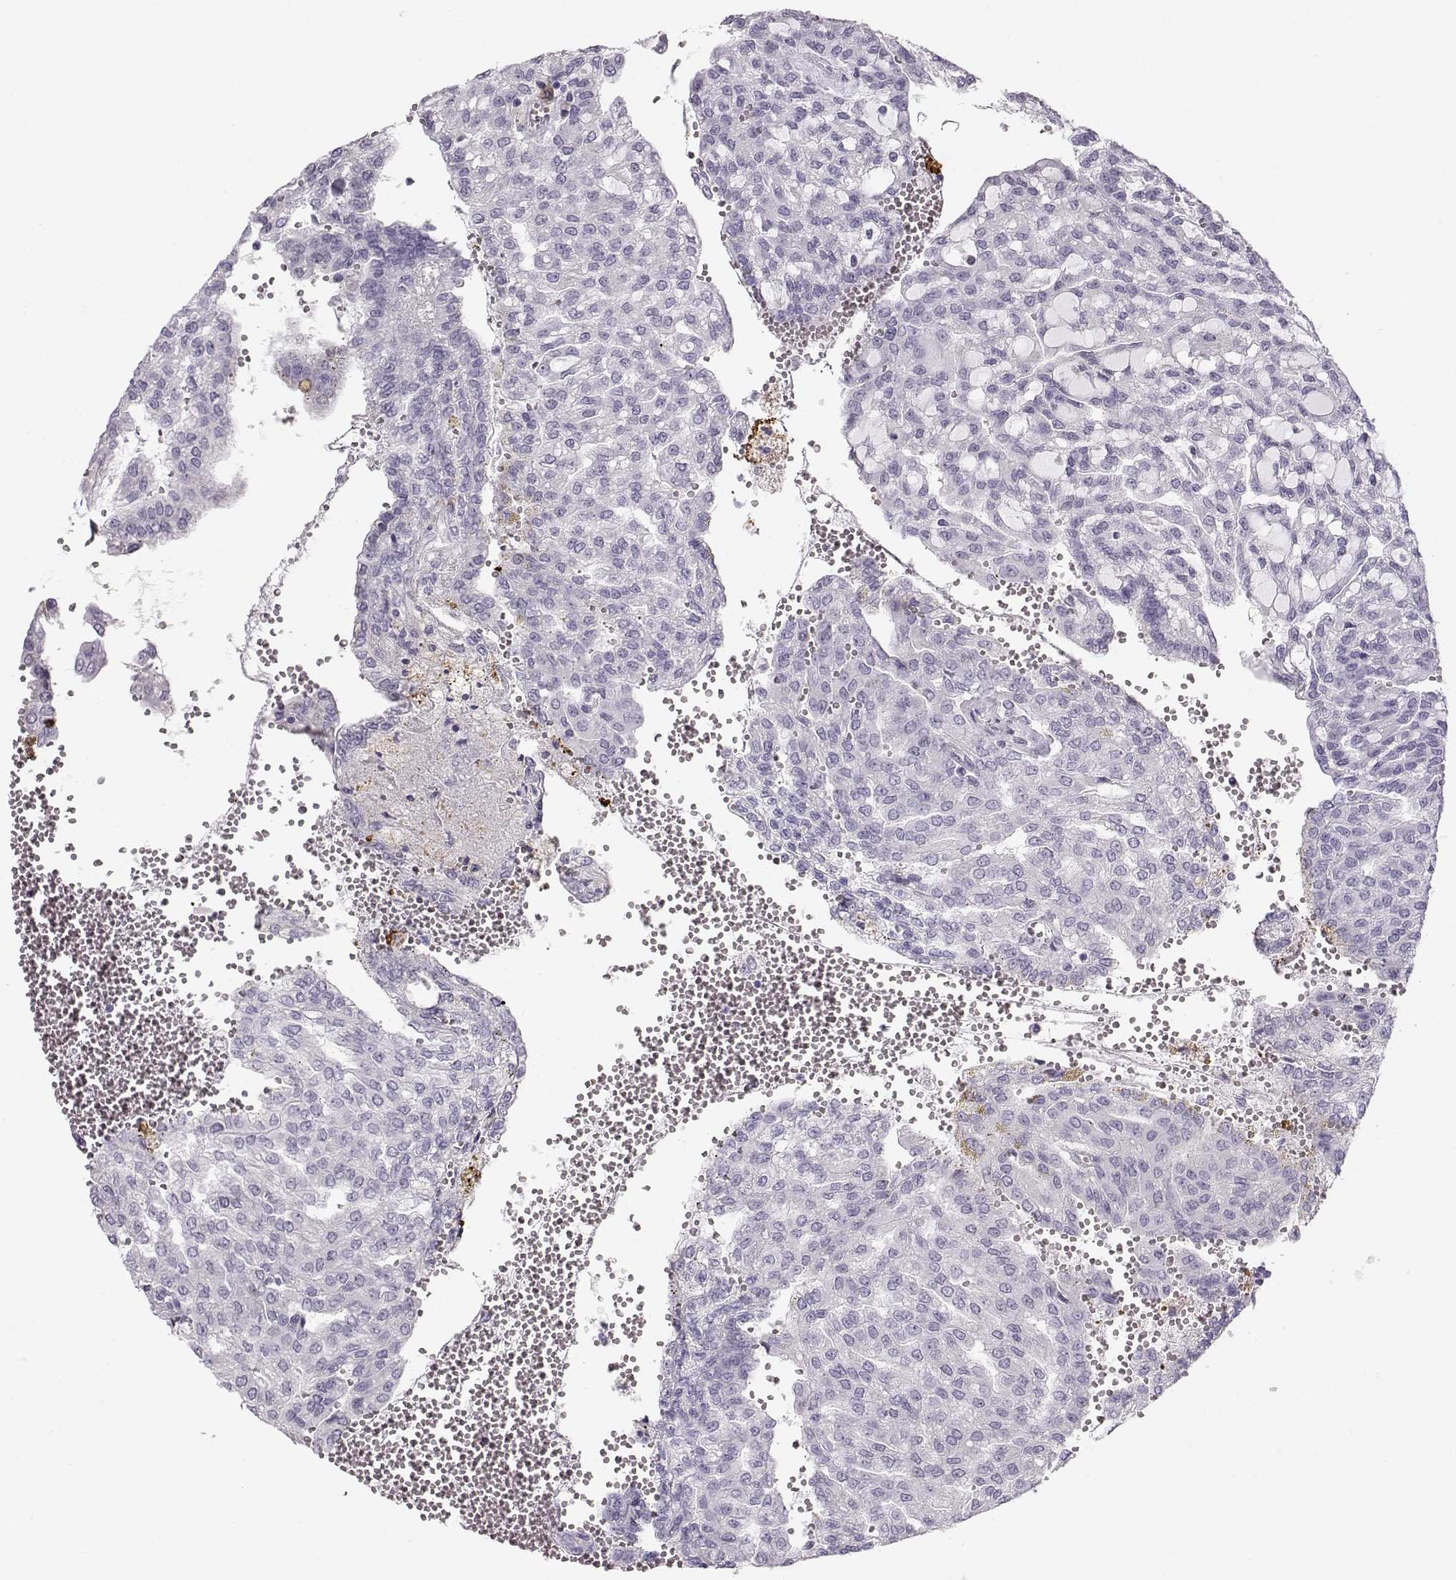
{"staining": {"intensity": "negative", "quantity": "none", "location": "none"}, "tissue": "renal cancer", "cell_type": "Tumor cells", "image_type": "cancer", "snomed": [{"axis": "morphology", "description": "Adenocarcinoma, NOS"}, {"axis": "topography", "description": "Kidney"}], "caption": "A high-resolution micrograph shows immunohistochemistry staining of renal cancer, which displays no significant staining in tumor cells.", "gene": "CASR", "patient": {"sex": "male", "age": 63}}